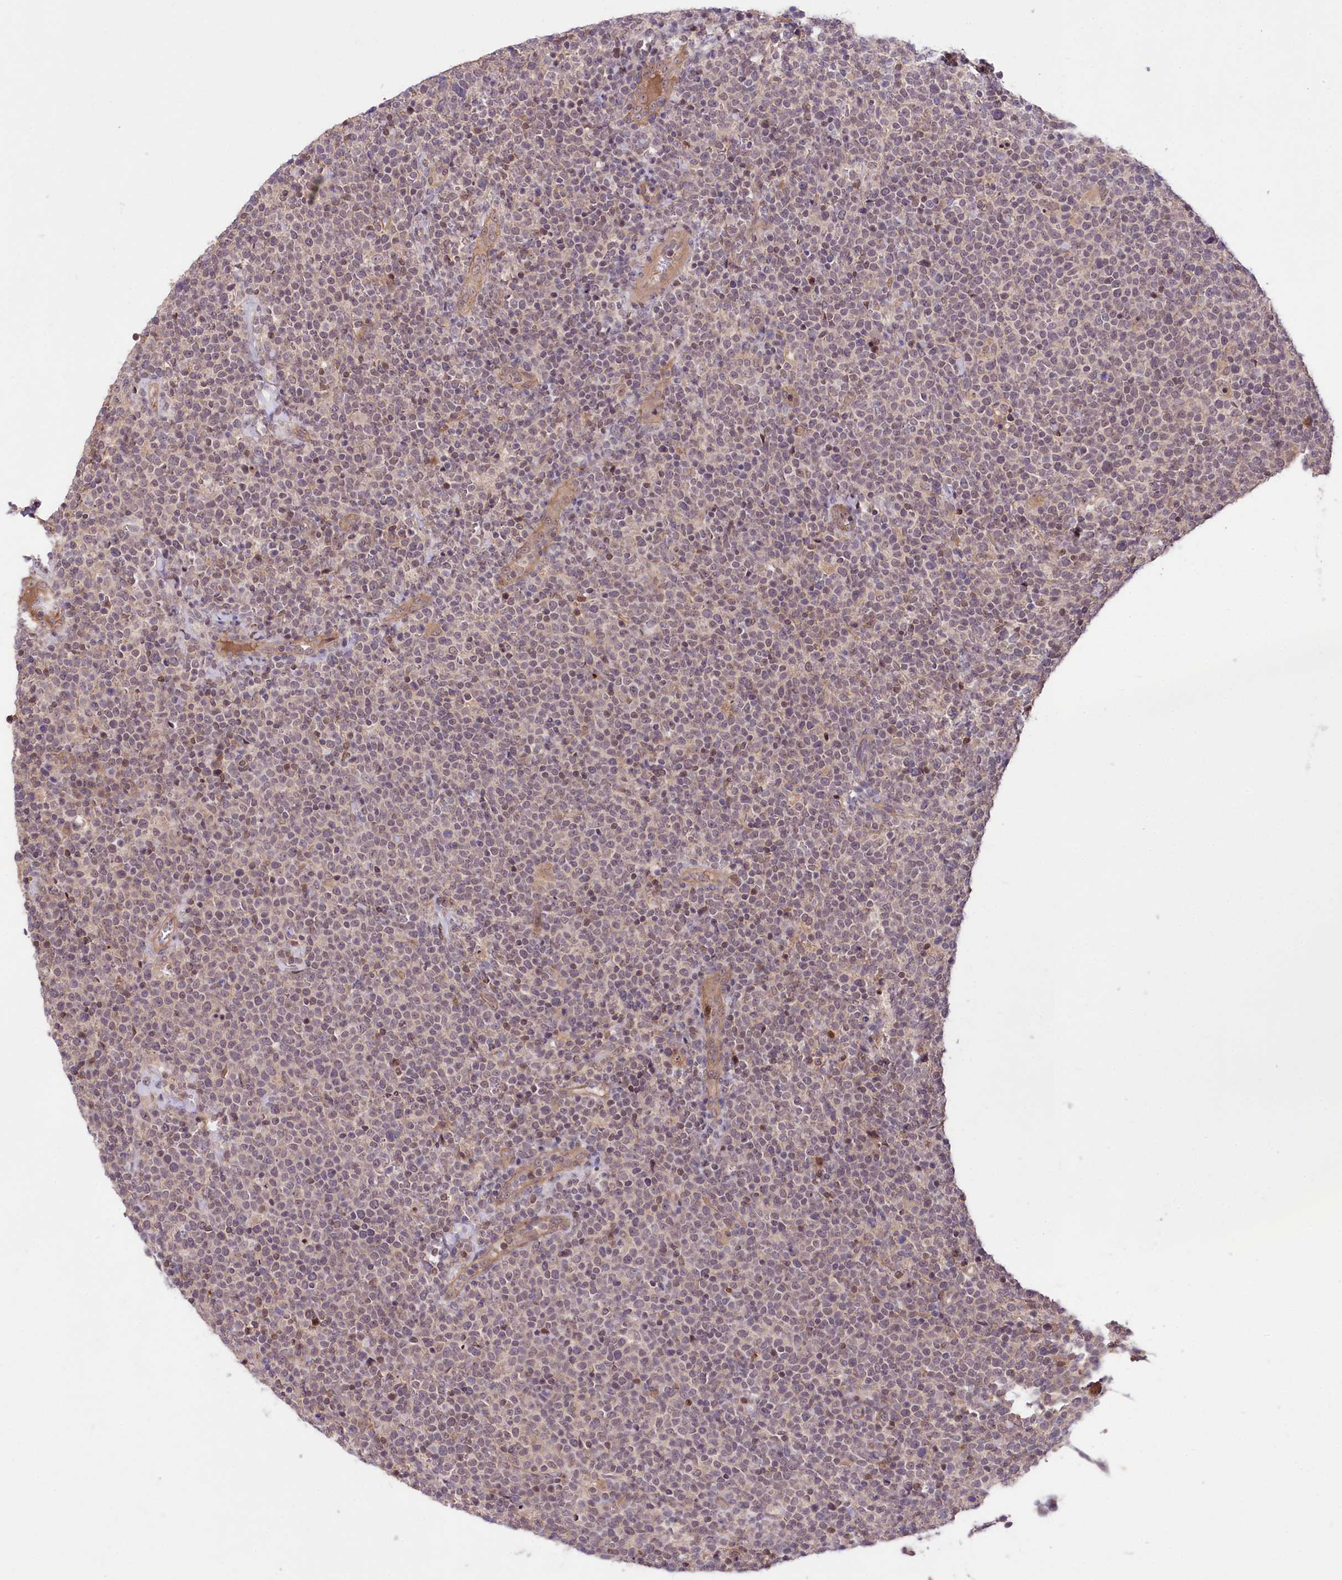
{"staining": {"intensity": "weak", "quantity": "<25%", "location": "nuclear"}, "tissue": "lymphoma", "cell_type": "Tumor cells", "image_type": "cancer", "snomed": [{"axis": "morphology", "description": "Malignant lymphoma, non-Hodgkin's type, High grade"}, {"axis": "topography", "description": "Lymph node"}], "caption": "Tumor cells show no significant protein positivity in malignant lymphoma, non-Hodgkin's type (high-grade). Nuclei are stained in blue.", "gene": "TAFAZZIN", "patient": {"sex": "male", "age": 61}}